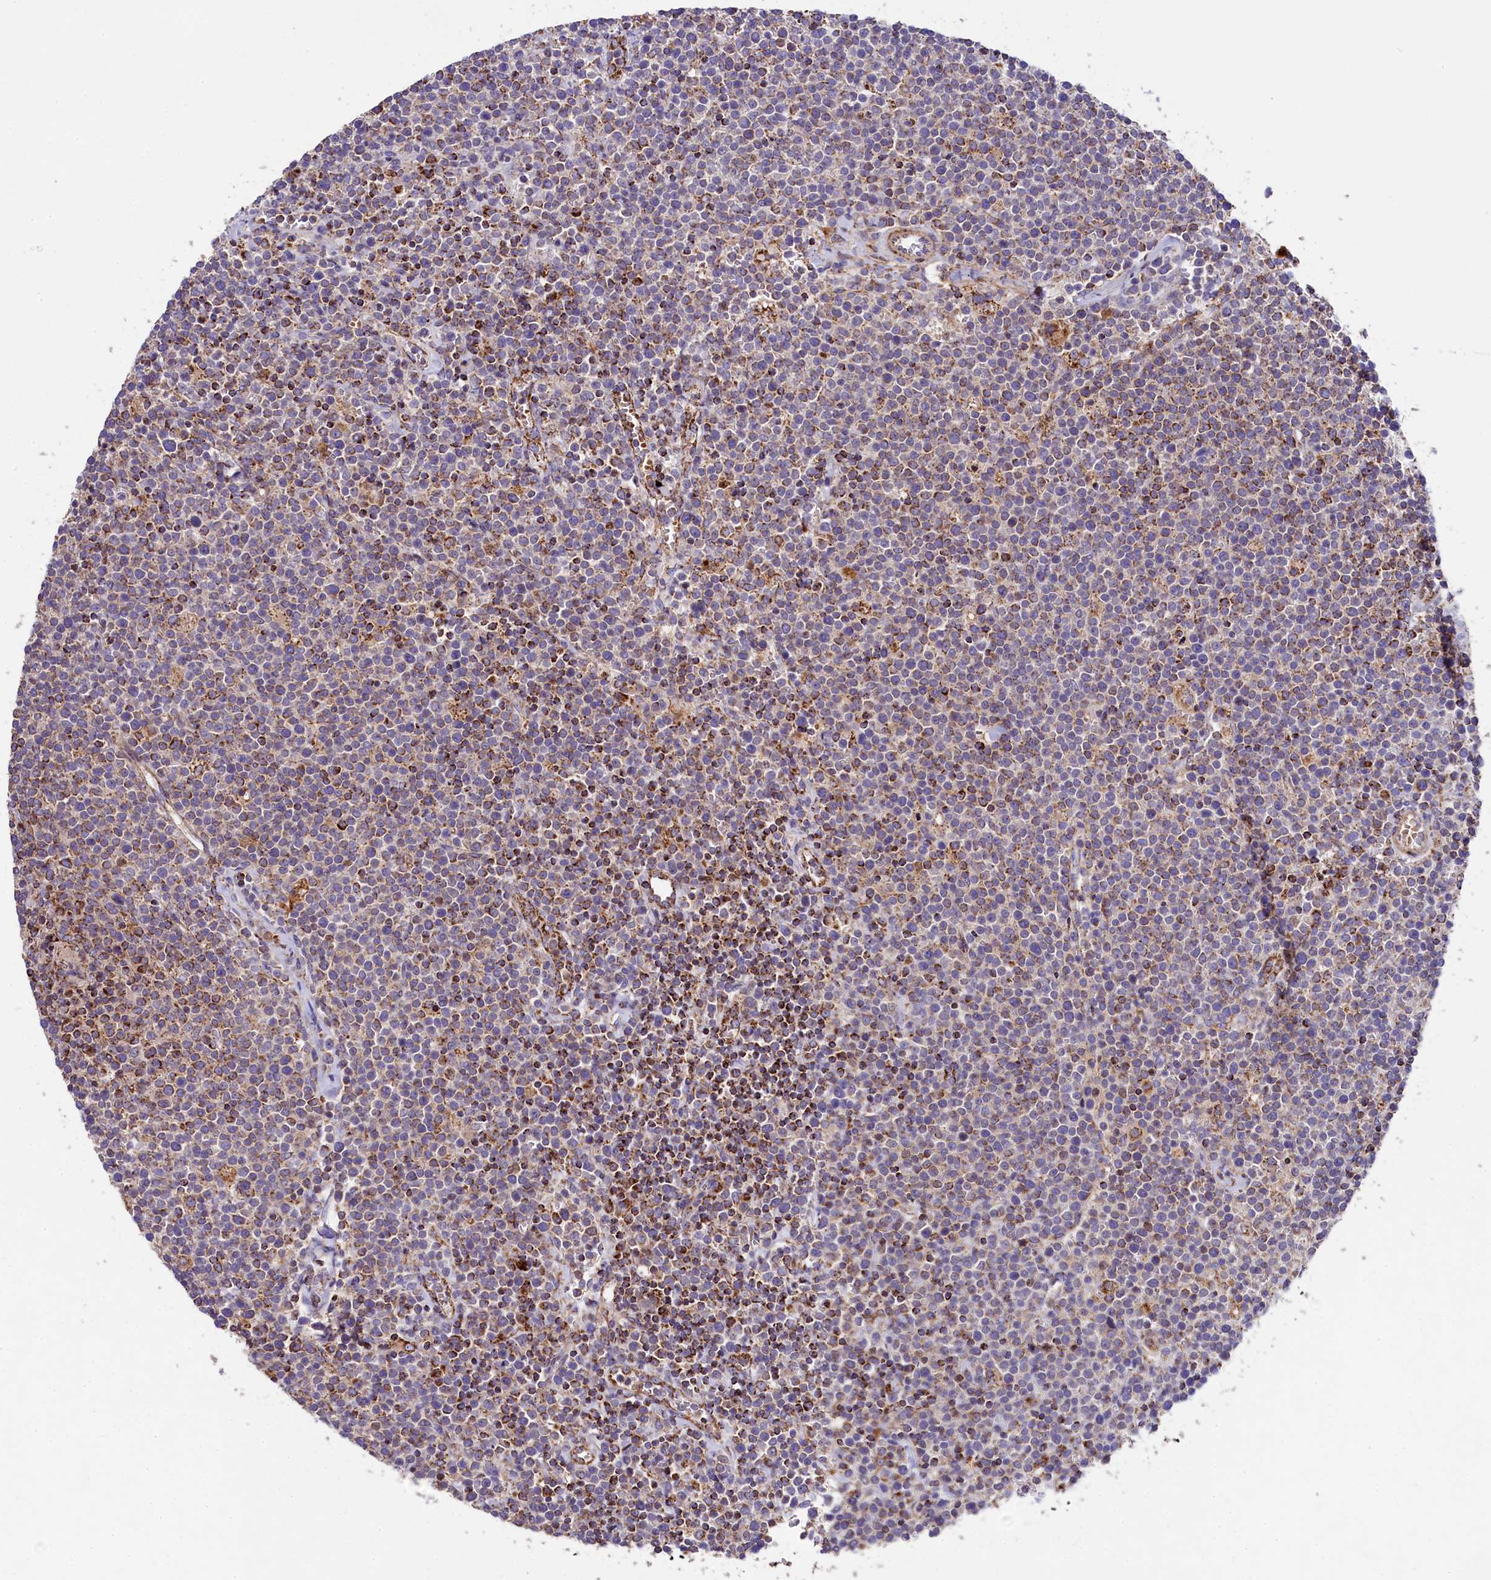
{"staining": {"intensity": "moderate", "quantity": "25%-75%", "location": "cytoplasmic/membranous"}, "tissue": "lymphoma", "cell_type": "Tumor cells", "image_type": "cancer", "snomed": [{"axis": "morphology", "description": "Malignant lymphoma, non-Hodgkin's type, High grade"}, {"axis": "topography", "description": "Lymph node"}], "caption": "High-grade malignant lymphoma, non-Hodgkin's type tissue displays moderate cytoplasmic/membranous staining in approximately 25%-75% of tumor cells The staining is performed using DAB (3,3'-diaminobenzidine) brown chromogen to label protein expression. The nuclei are counter-stained blue using hematoxylin.", "gene": "CLYBL", "patient": {"sex": "male", "age": 61}}